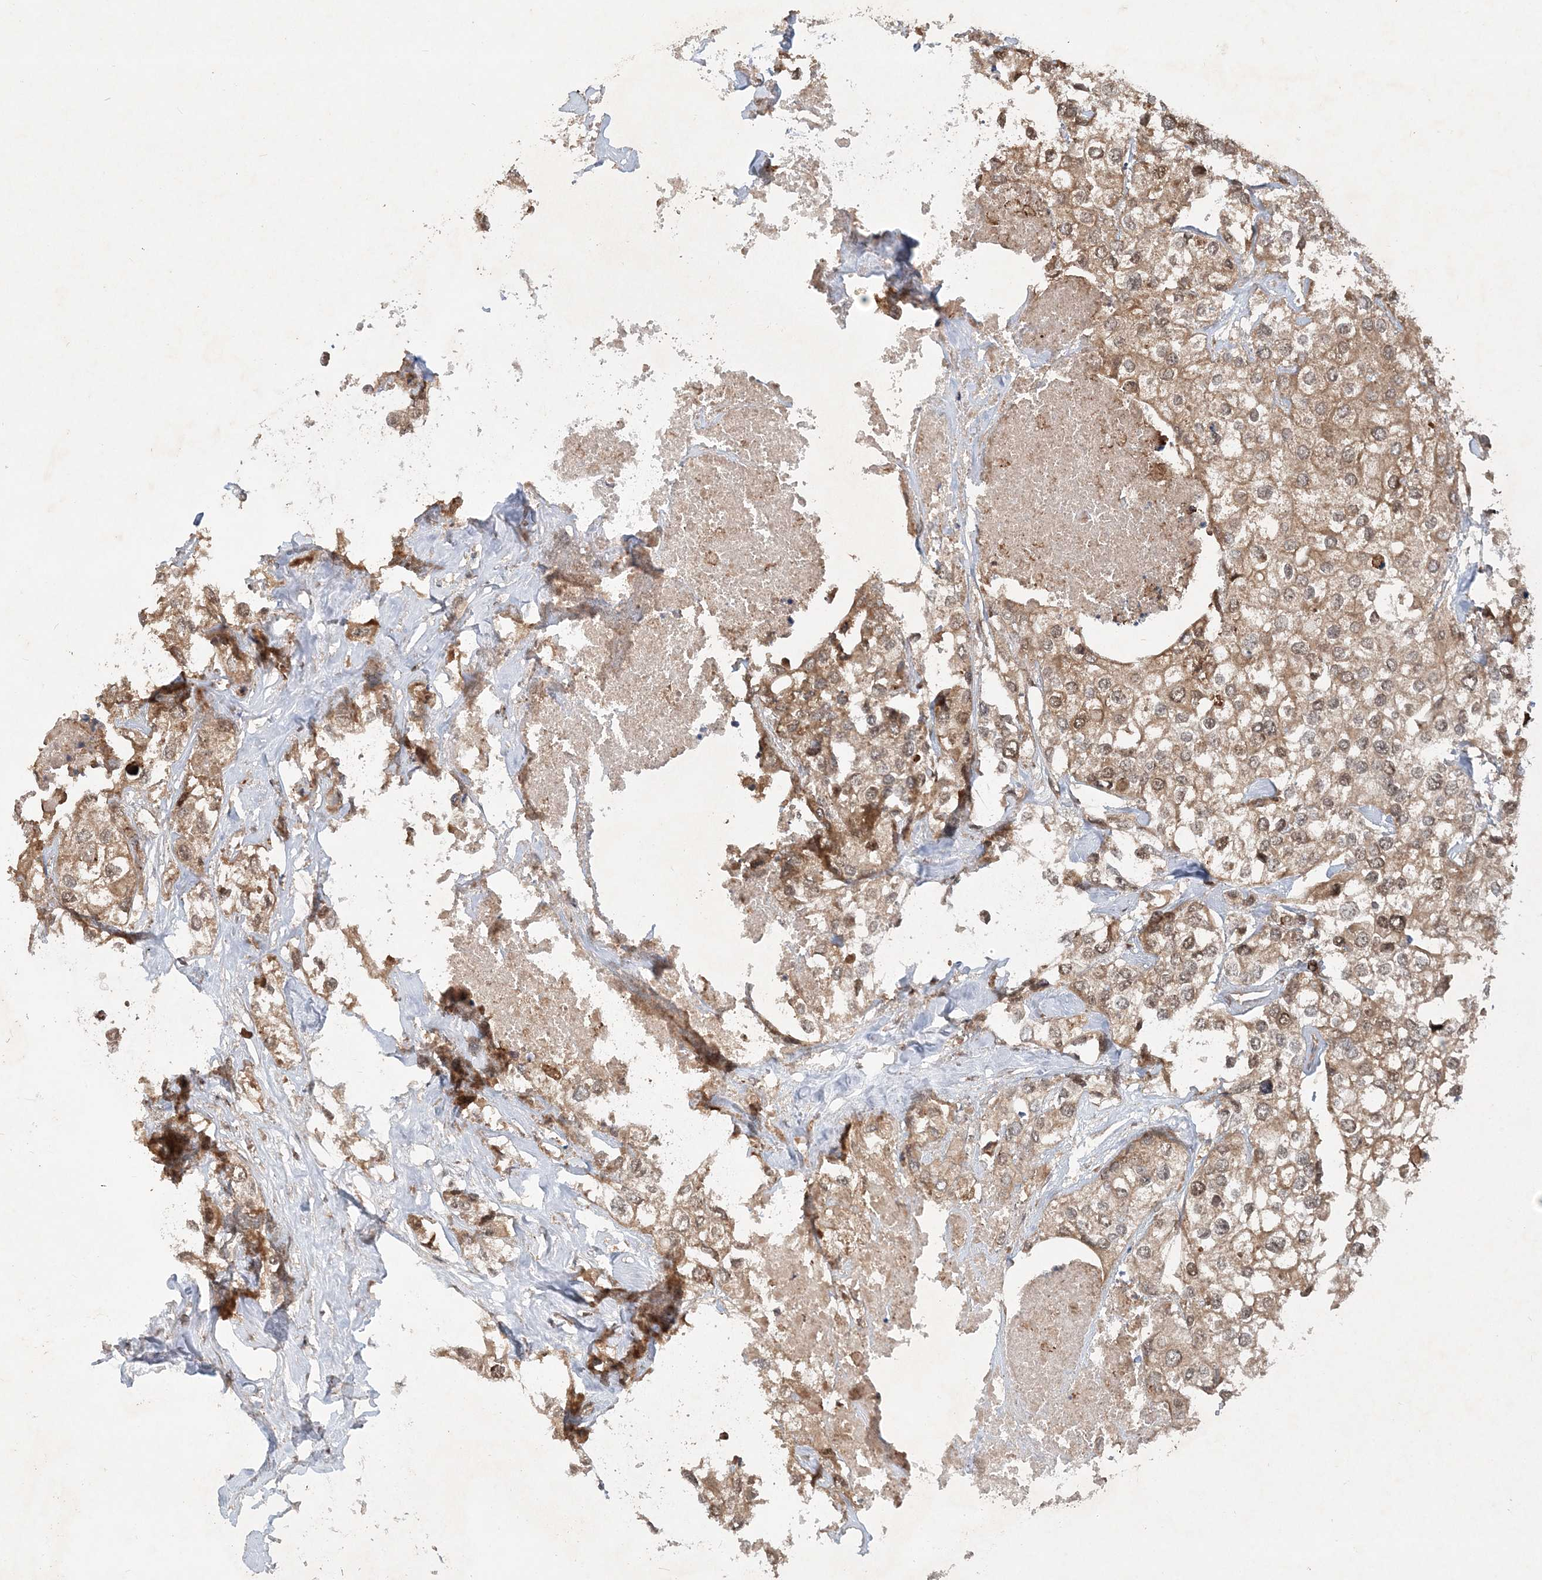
{"staining": {"intensity": "moderate", "quantity": ">75%", "location": "cytoplasmic/membranous,nuclear"}, "tissue": "urothelial cancer", "cell_type": "Tumor cells", "image_type": "cancer", "snomed": [{"axis": "morphology", "description": "Urothelial carcinoma, High grade"}, {"axis": "topography", "description": "Urinary bladder"}], "caption": "About >75% of tumor cells in human urothelial carcinoma (high-grade) display moderate cytoplasmic/membranous and nuclear protein expression as visualized by brown immunohistochemical staining.", "gene": "UBR3", "patient": {"sex": "male", "age": 64}}